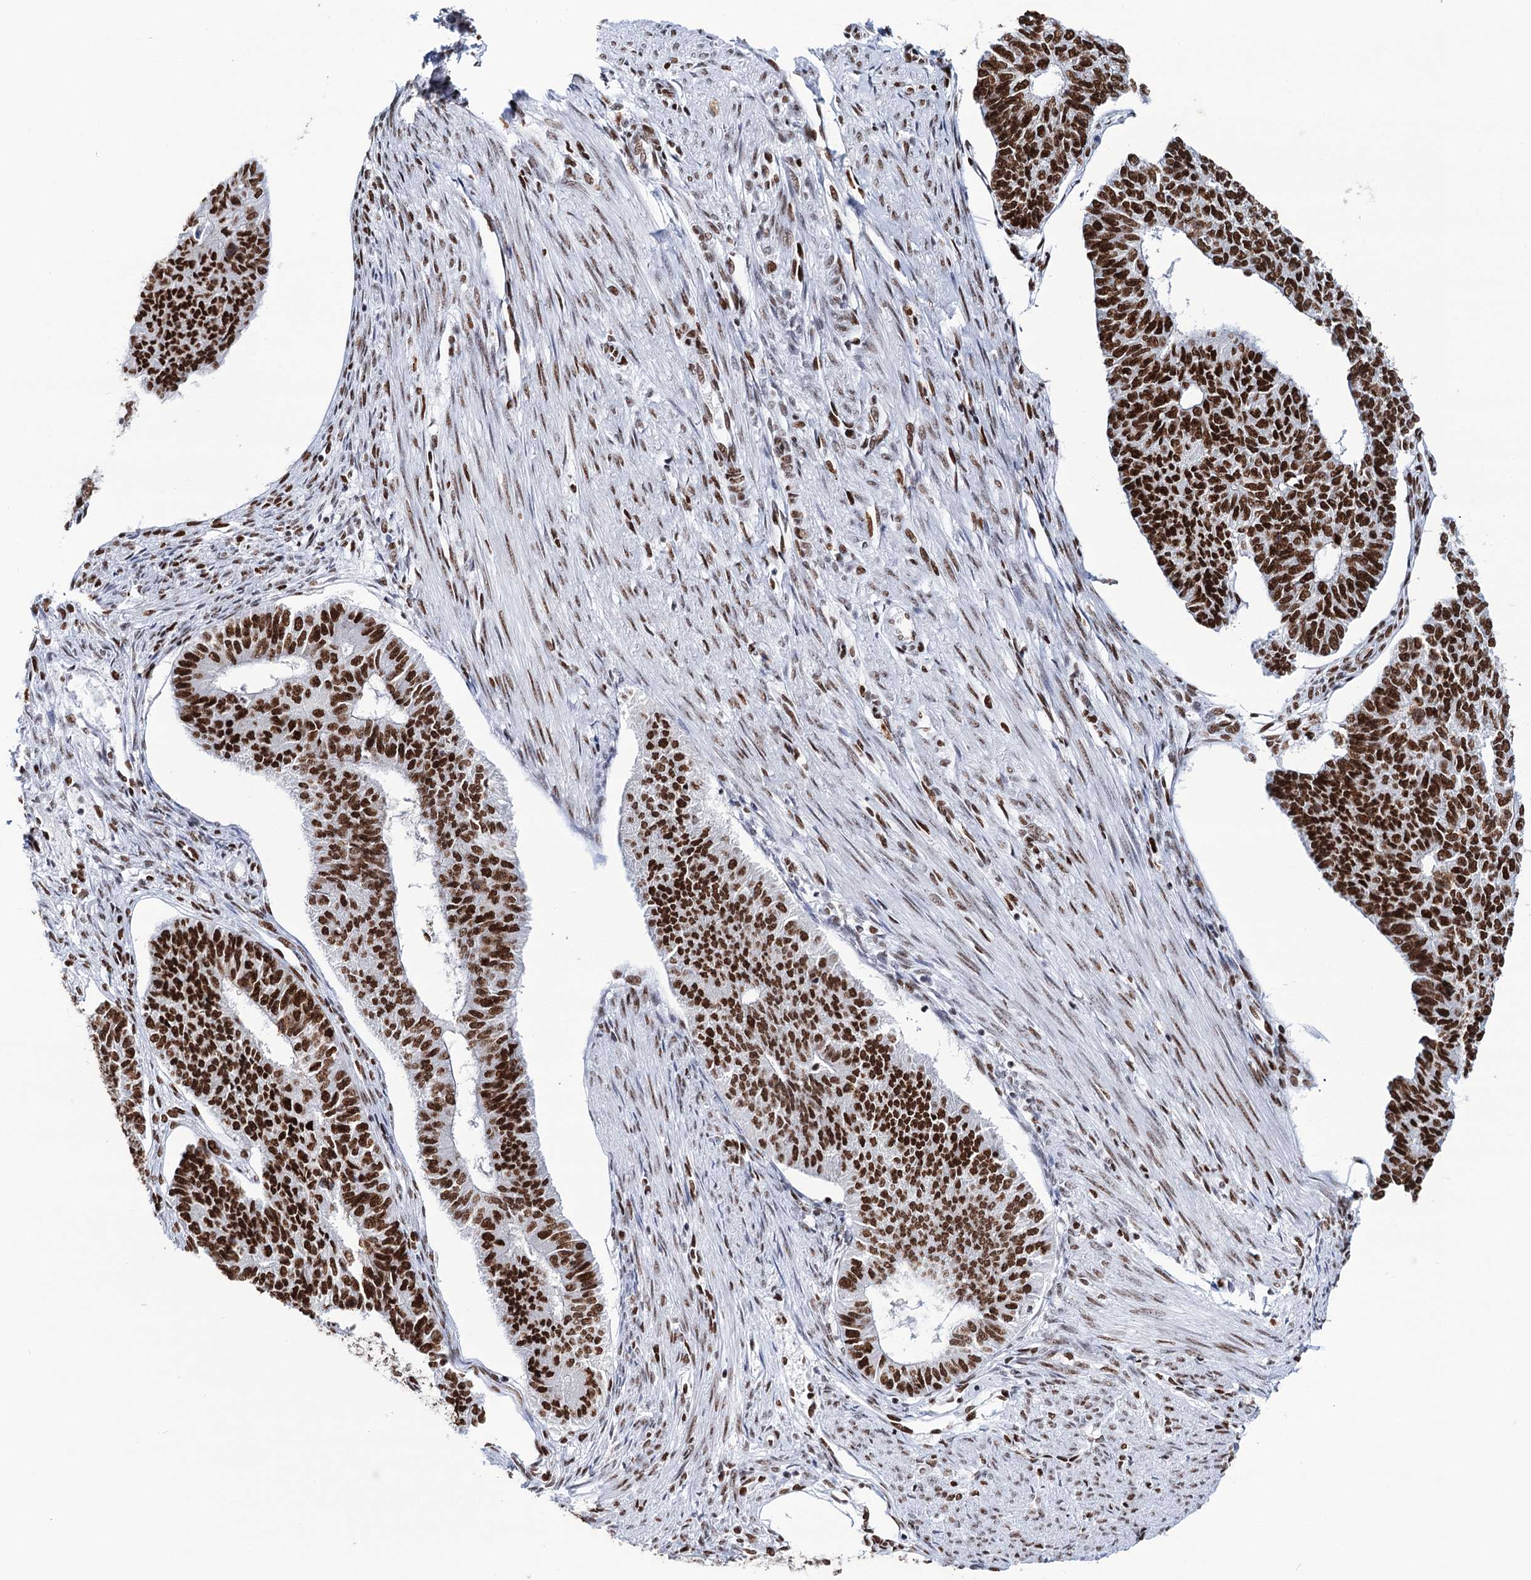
{"staining": {"intensity": "strong", "quantity": ">75%", "location": "nuclear"}, "tissue": "endometrial cancer", "cell_type": "Tumor cells", "image_type": "cancer", "snomed": [{"axis": "morphology", "description": "Adenocarcinoma, NOS"}, {"axis": "topography", "description": "Endometrium"}], "caption": "Endometrial cancer (adenocarcinoma) tissue shows strong nuclear expression in approximately >75% of tumor cells", "gene": "MATR3", "patient": {"sex": "female", "age": 32}}